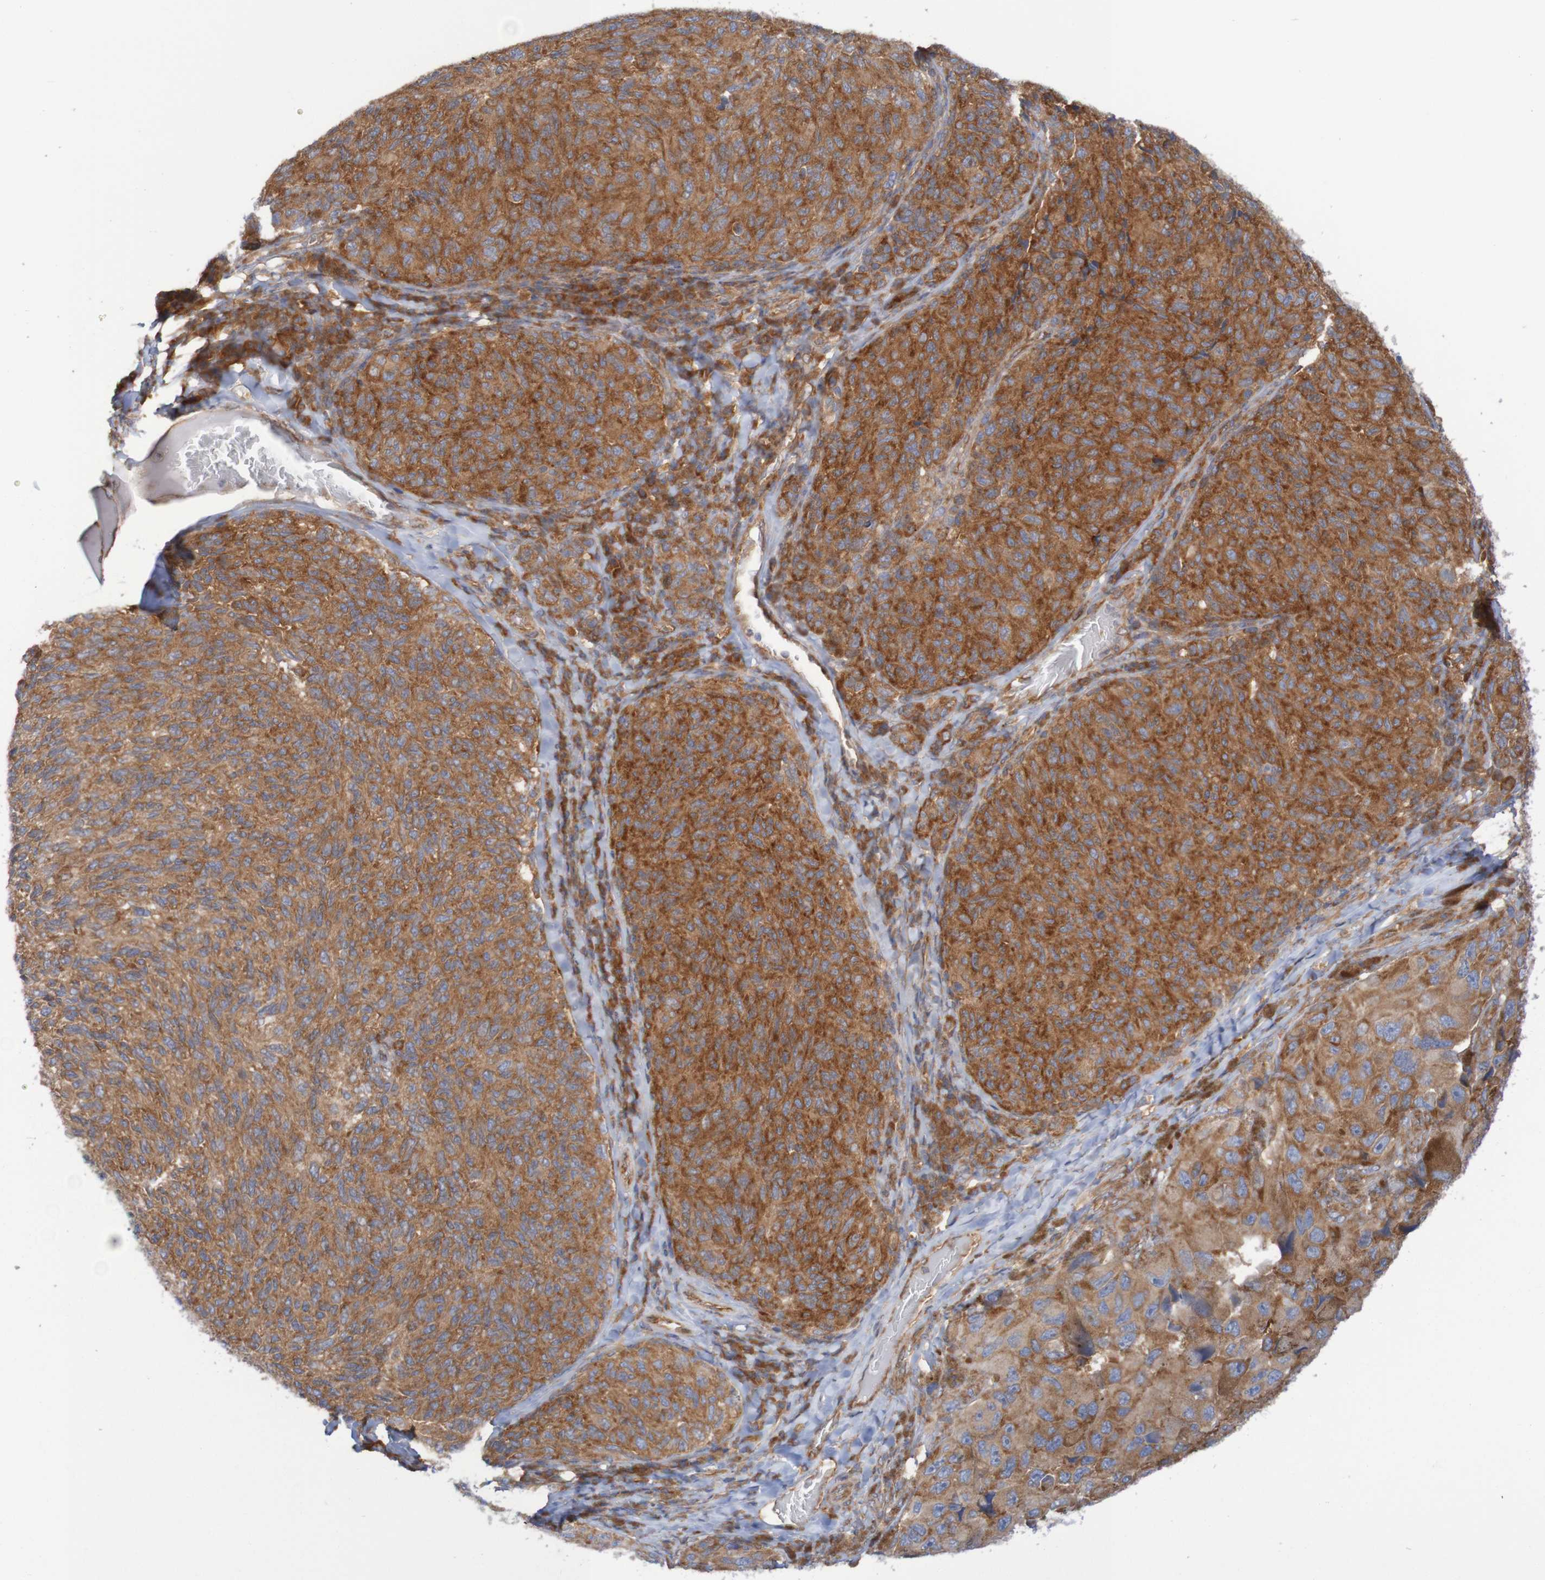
{"staining": {"intensity": "strong", "quantity": ">75%", "location": "cytoplasmic/membranous"}, "tissue": "melanoma", "cell_type": "Tumor cells", "image_type": "cancer", "snomed": [{"axis": "morphology", "description": "Malignant melanoma, NOS"}, {"axis": "topography", "description": "Skin"}], "caption": "A micrograph of malignant melanoma stained for a protein reveals strong cytoplasmic/membranous brown staining in tumor cells. Nuclei are stained in blue.", "gene": "LRRC47", "patient": {"sex": "female", "age": 73}}